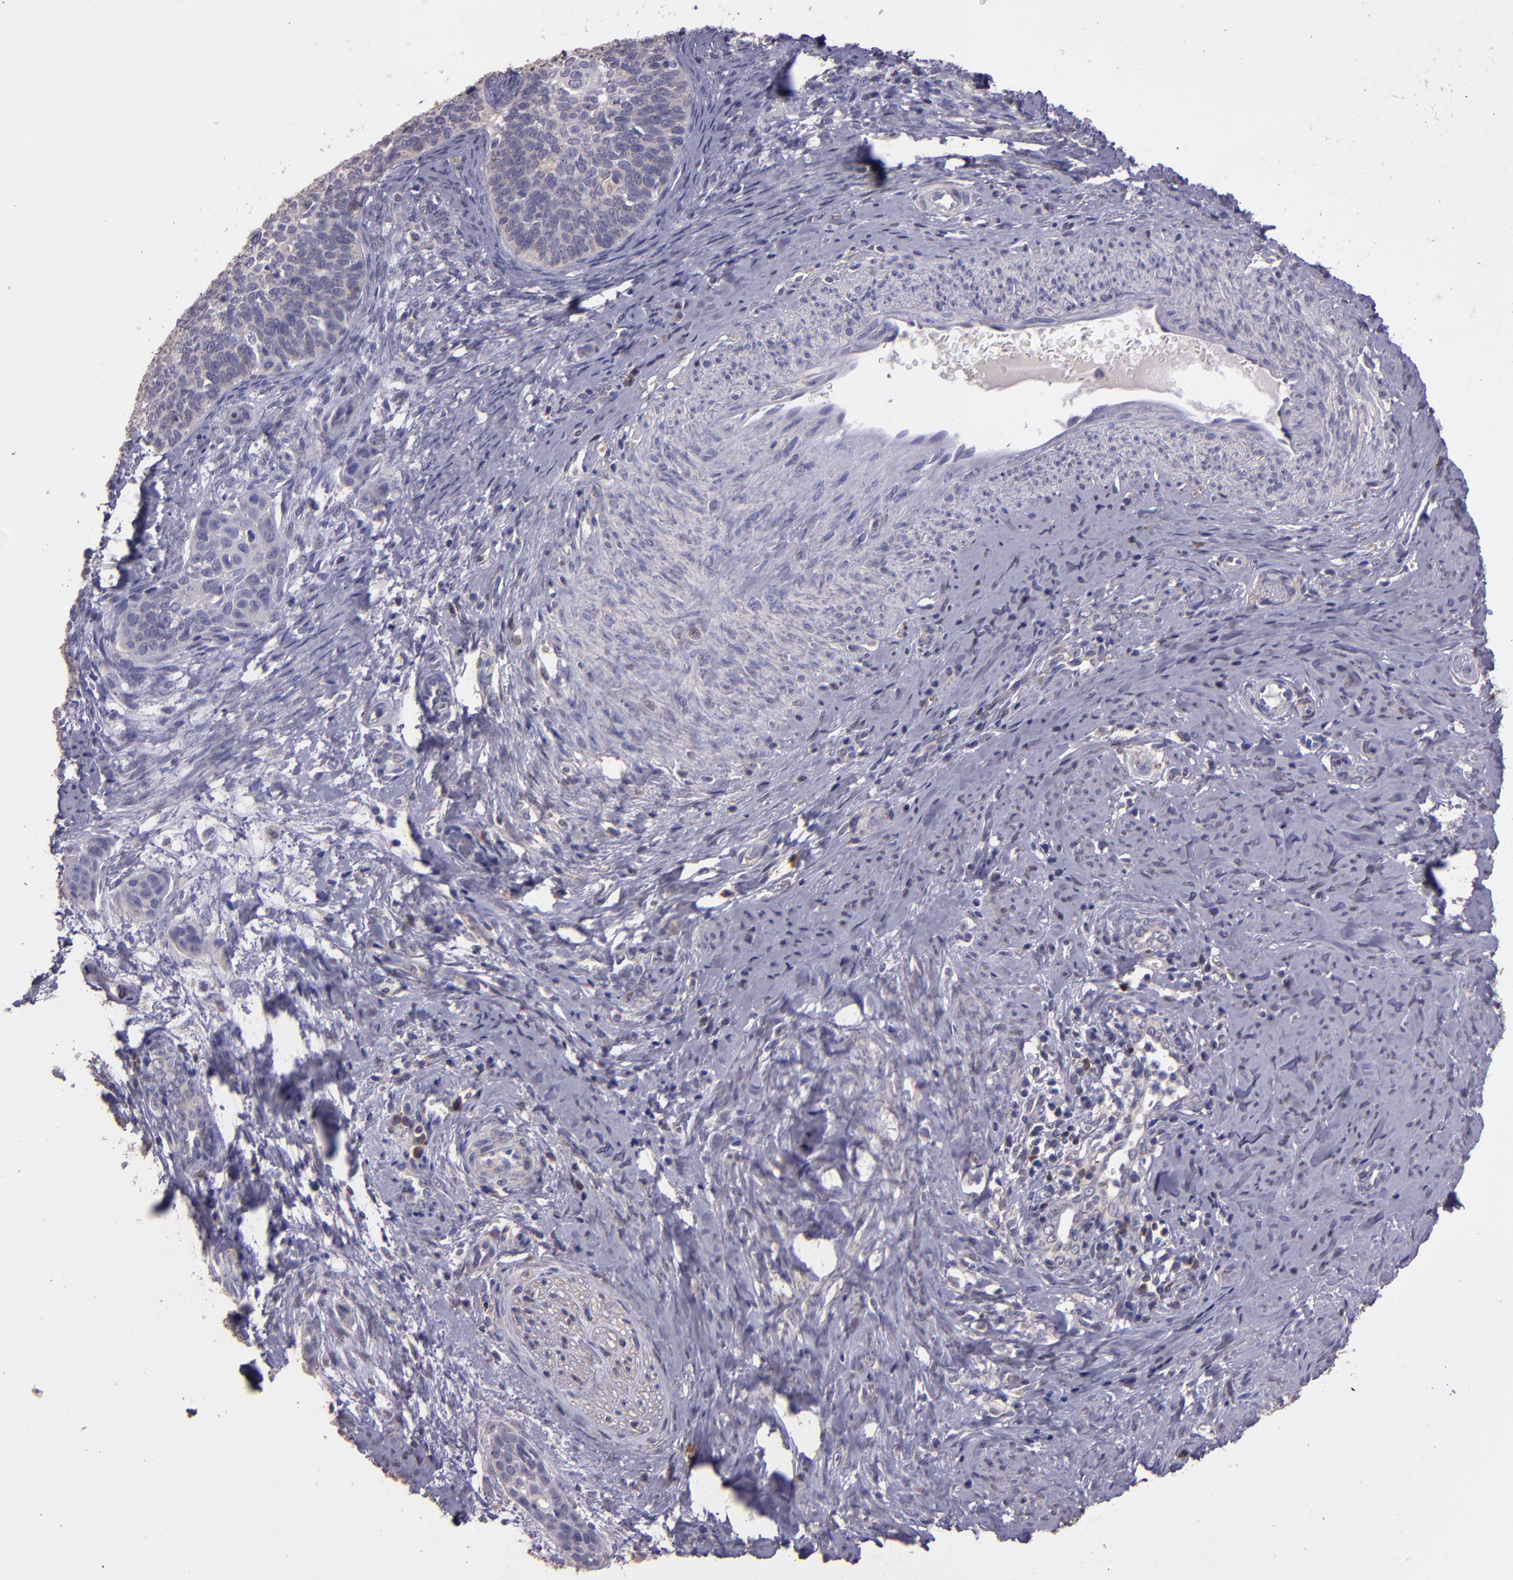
{"staining": {"intensity": "negative", "quantity": "none", "location": "none"}, "tissue": "cervical cancer", "cell_type": "Tumor cells", "image_type": "cancer", "snomed": [{"axis": "morphology", "description": "Squamous cell carcinoma, NOS"}, {"axis": "topography", "description": "Cervix"}], "caption": "The image demonstrates no staining of tumor cells in cervical cancer. (IHC, brightfield microscopy, high magnification).", "gene": "PAPPA", "patient": {"sex": "female", "age": 33}}